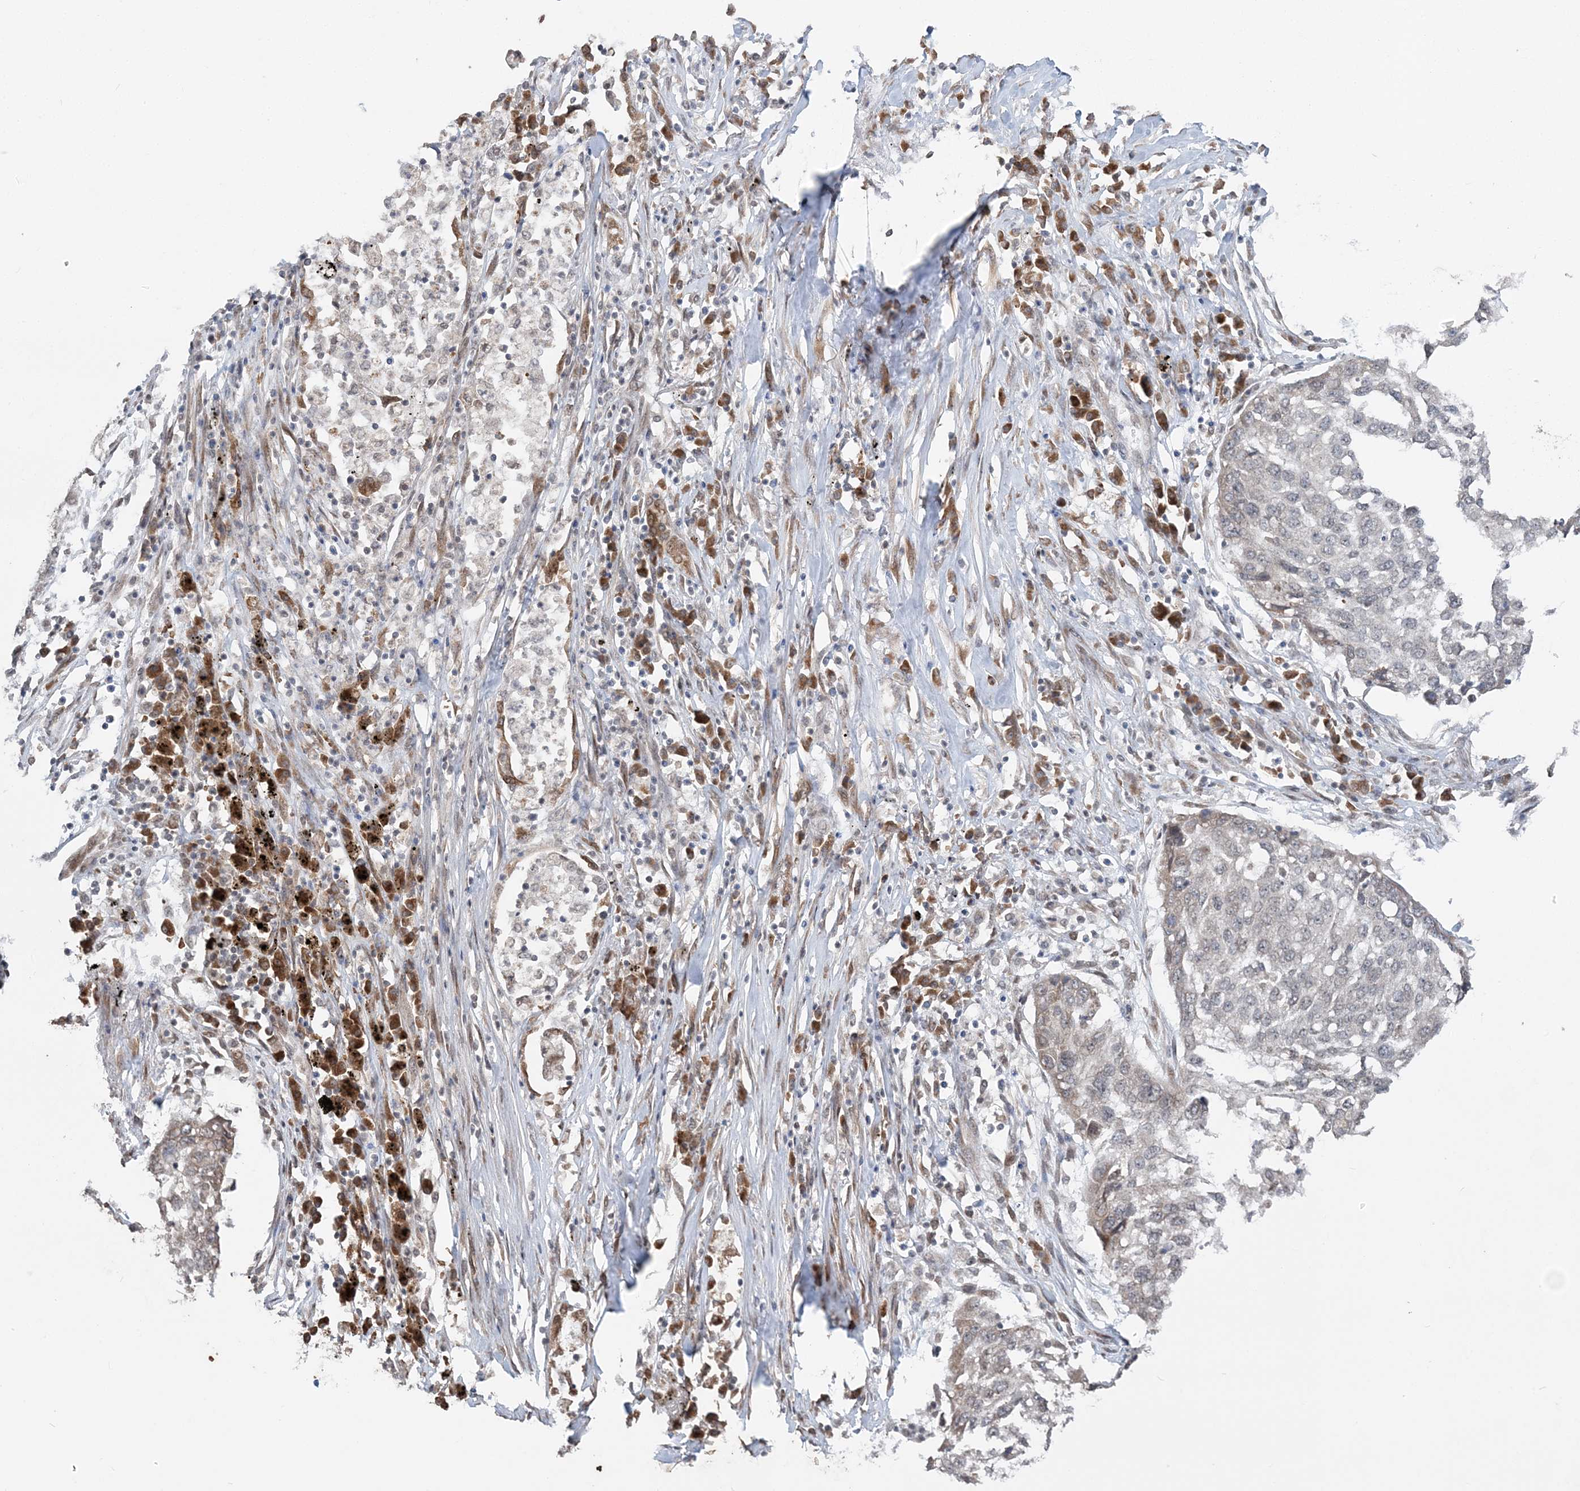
{"staining": {"intensity": "negative", "quantity": "none", "location": "none"}, "tissue": "lung cancer", "cell_type": "Tumor cells", "image_type": "cancer", "snomed": [{"axis": "morphology", "description": "Squamous cell carcinoma, NOS"}, {"axis": "topography", "description": "Lung"}], "caption": "A histopathology image of human lung cancer (squamous cell carcinoma) is negative for staining in tumor cells.", "gene": "TMED10", "patient": {"sex": "female", "age": 63}}